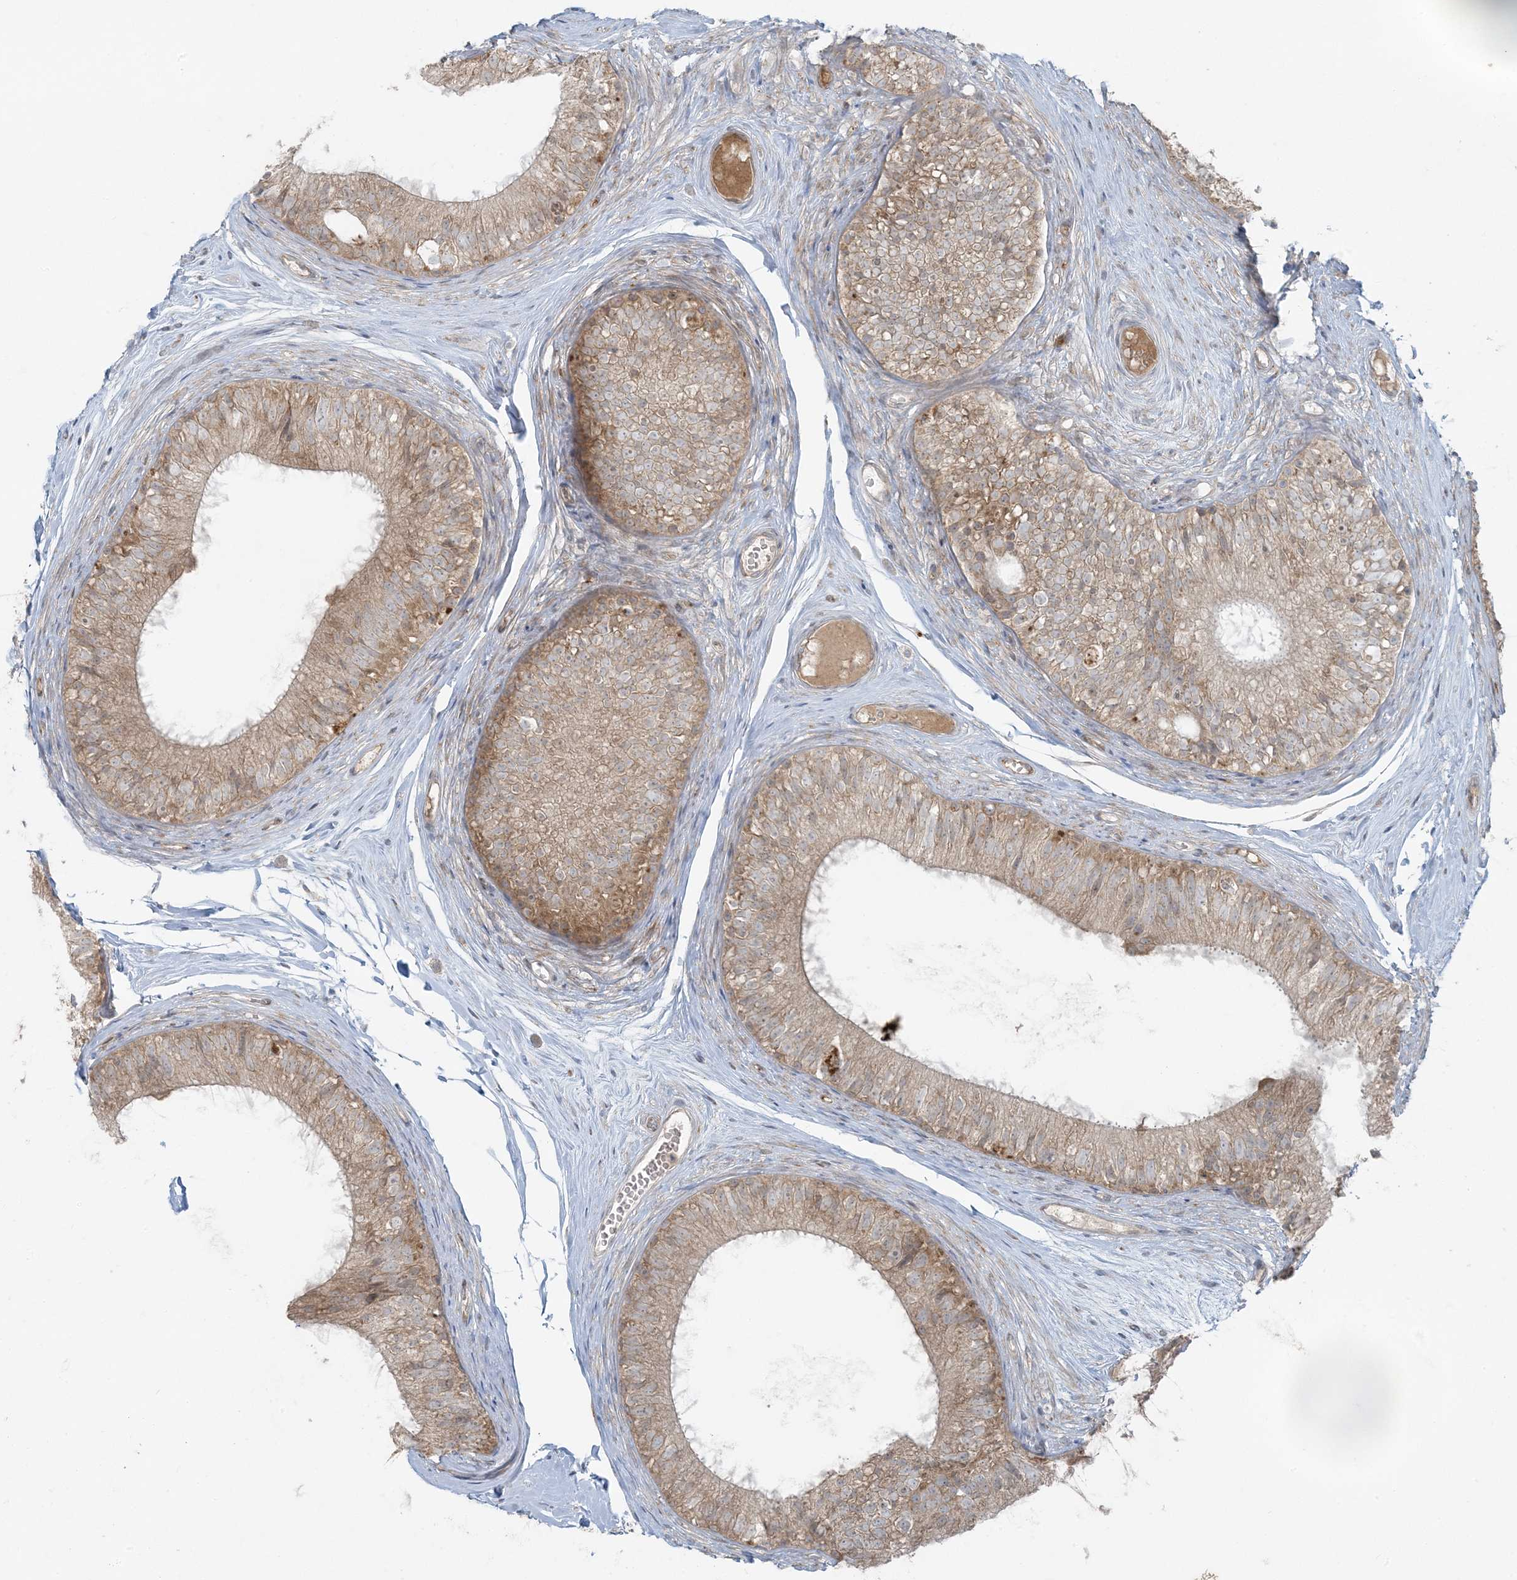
{"staining": {"intensity": "moderate", "quantity": ">75%", "location": "cytoplasmic/membranous"}, "tissue": "epididymis", "cell_type": "Glandular cells", "image_type": "normal", "snomed": [{"axis": "morphology", "description": "Normal tissue, NOS"}, {"axis": "morphology", "description": "Seminoma in situ"}, {"axis": "topography", "description": "Testis"}, {"axis": "topography", "description": "Epididymis"}], "caption": "Protein expression analysis of unremarkable human epididymis reveals moderate cytoplasmic/membranous staining in approximately >75% of glandular cells. (IHC, brightfield microscopy, high magnification).", "gene": "ZNF263", "patient": {"sex": "male", "age": 28}}